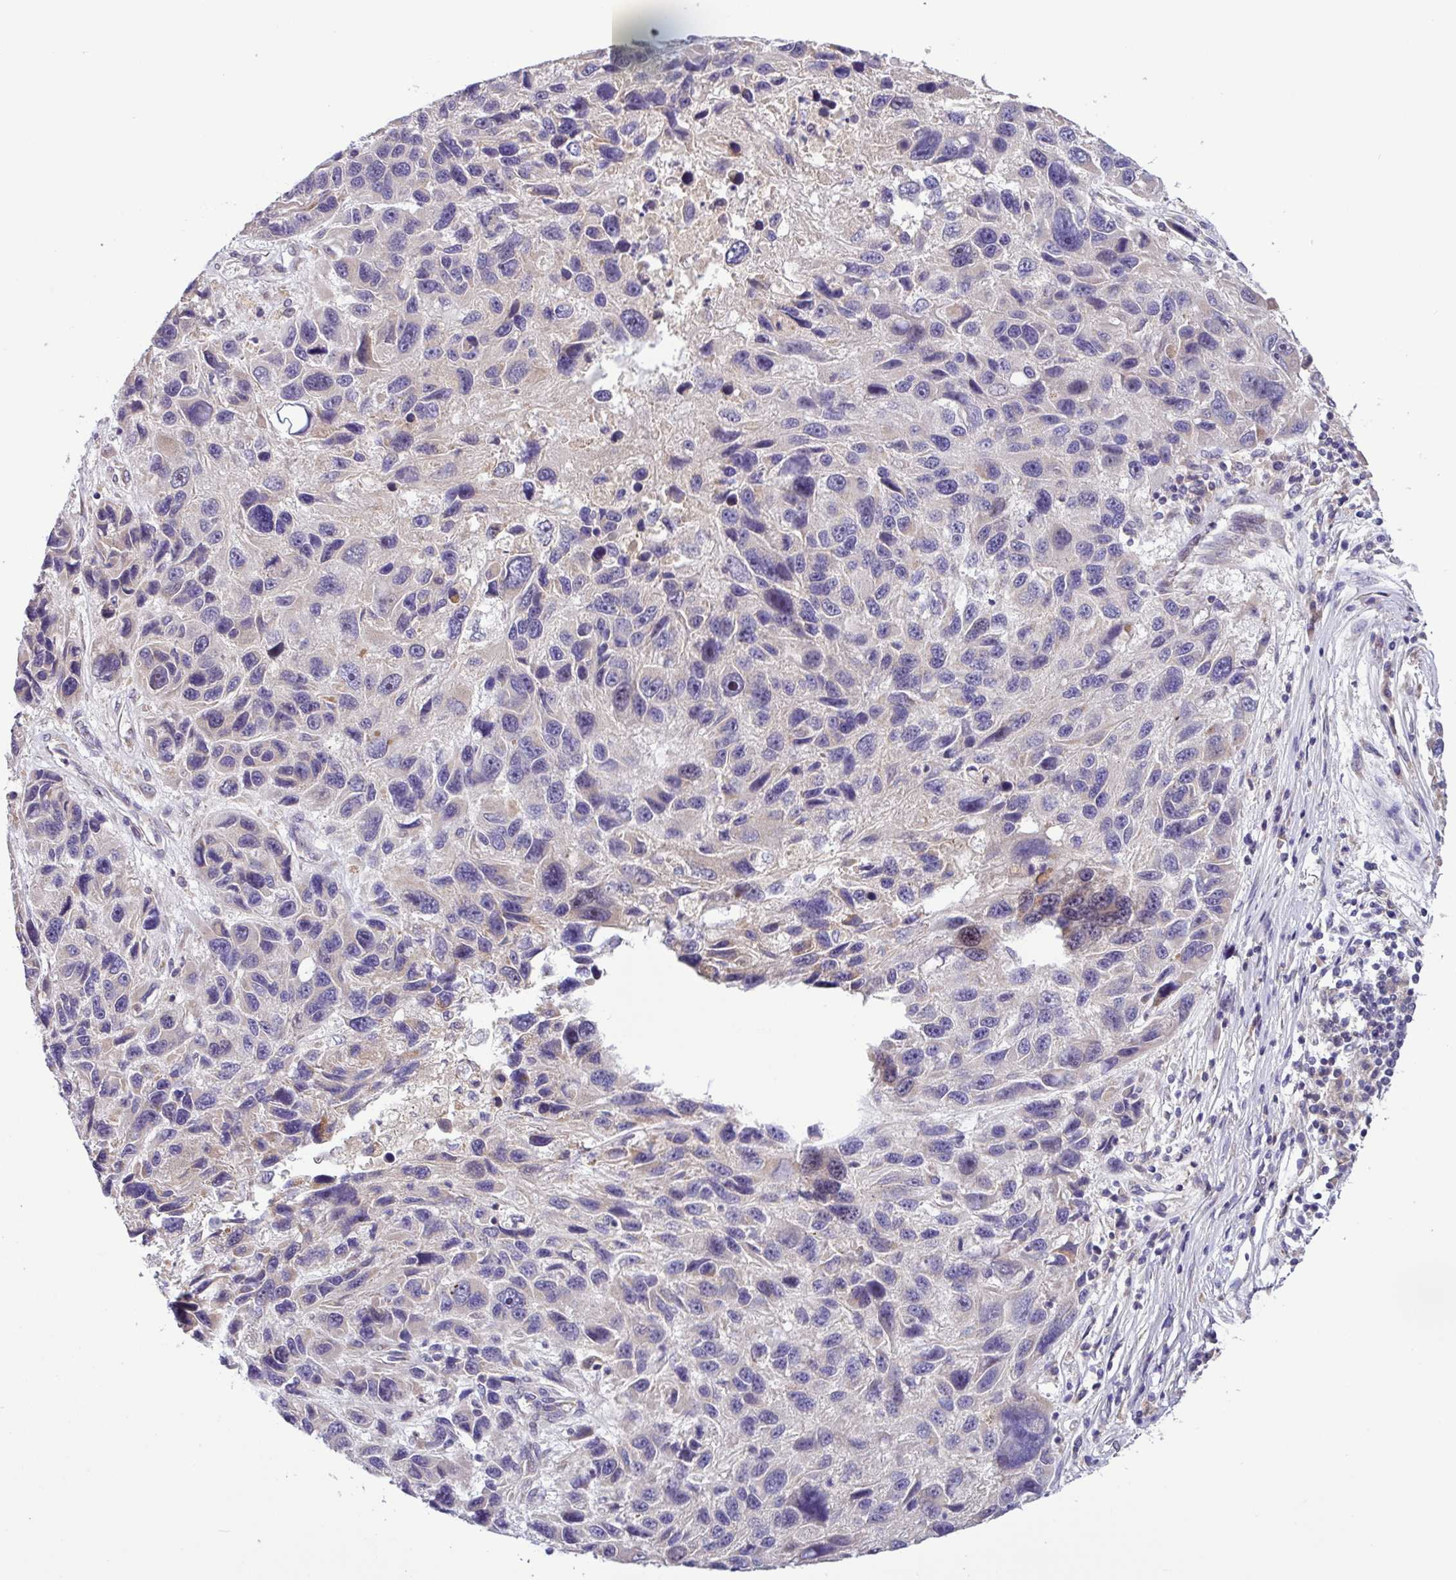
{"staining": {"intensity": "negative", "quantity": "none", "location": "none"}, "tissue": "melanoma", "cell_type": "Tumor cells", "image_type": "cancer", "snomed": [{"axis": "morphology", "description": "Malignant melanoma, NOS"}, {"axis": "topography", "description": "Skin"}], "caption": "Human malignant melanoma stained for a protein using IHC exhibits no expression in tumor cells.", "gene": "SFTPB", "patient": {"sex": "male", "age": 53}}